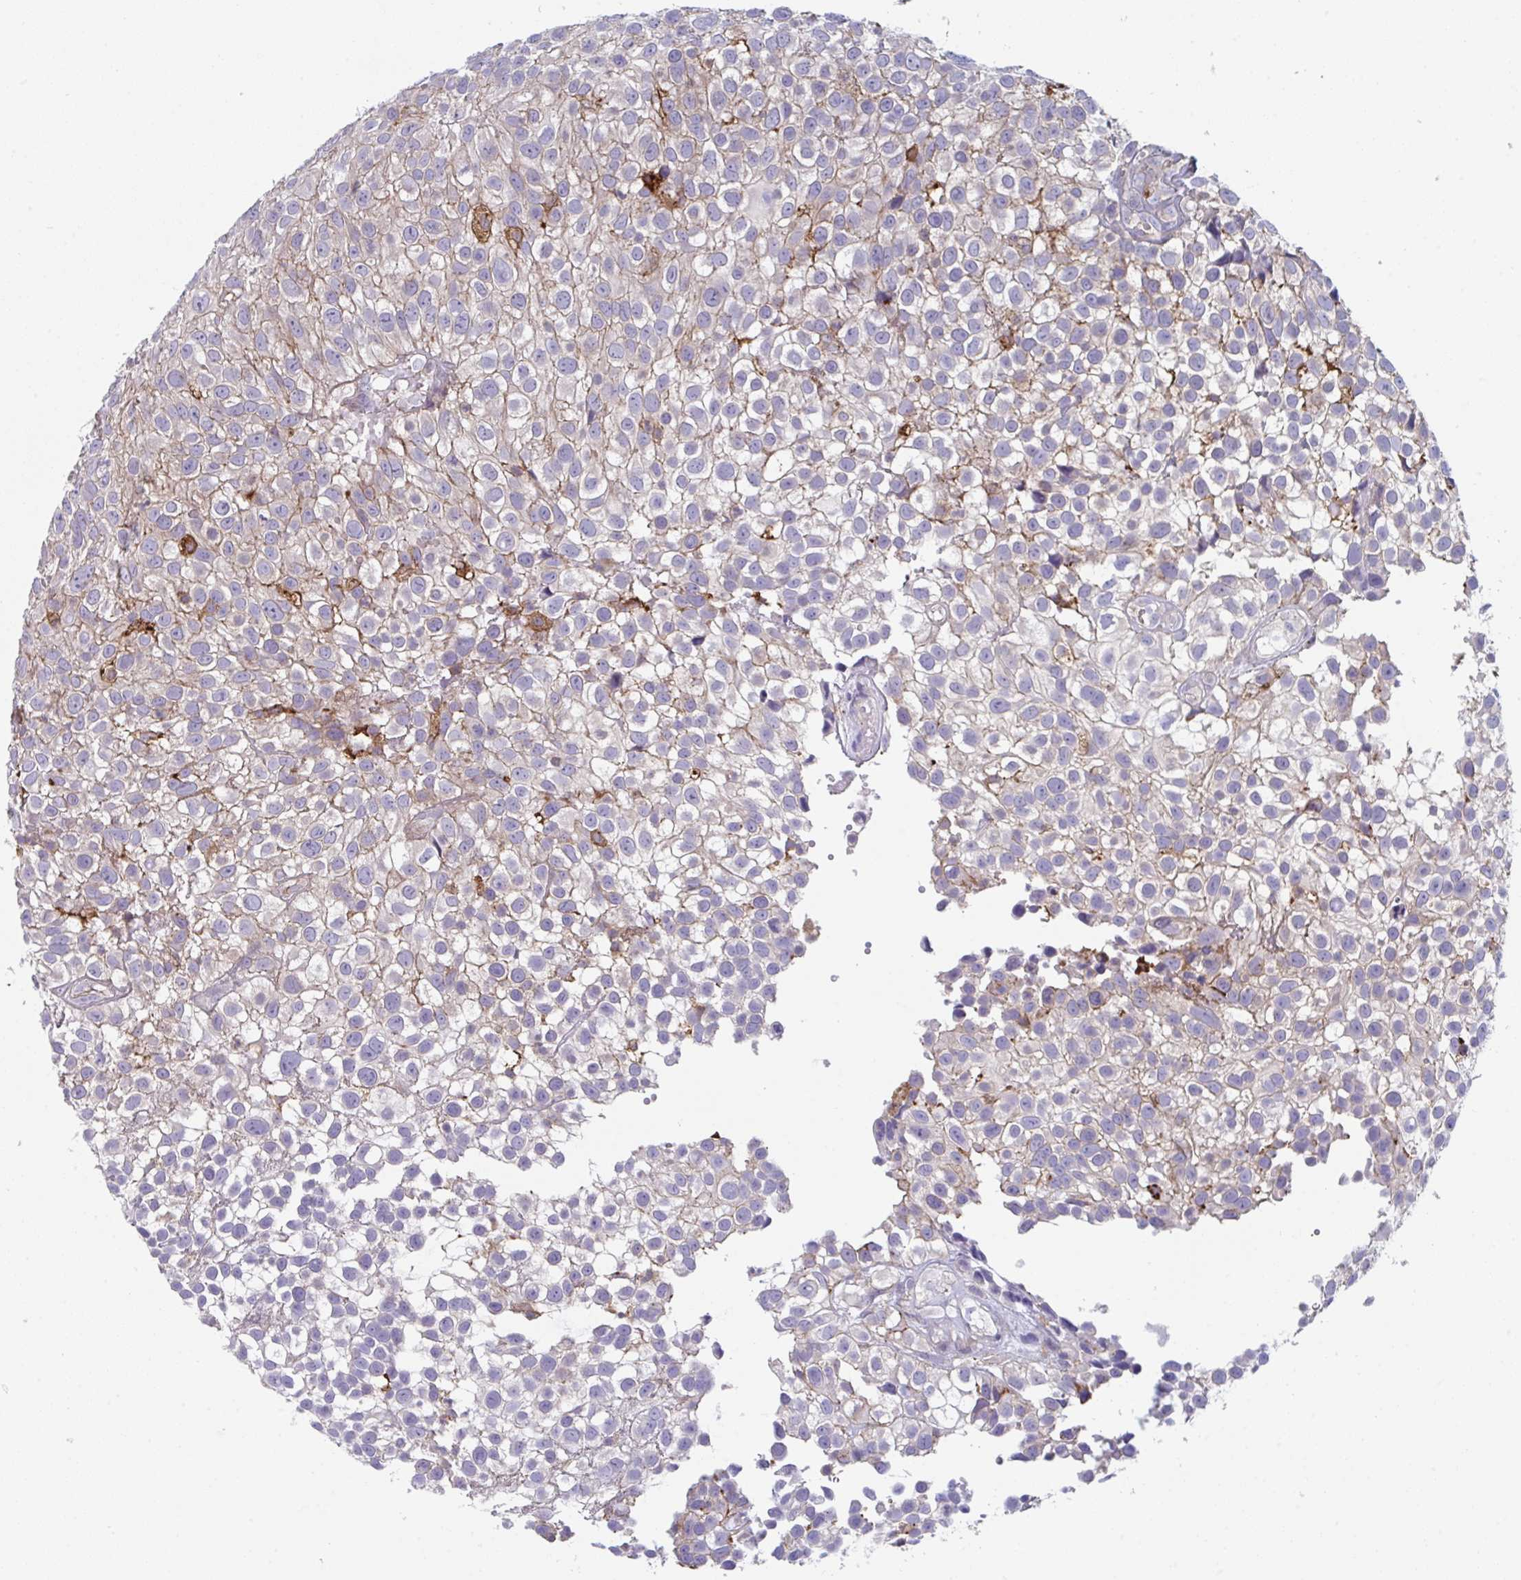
{"staining": {"intensity": "negative", "quantity": "none", "location": "none"}, "tissue": "urothelial cancer", "cell_type": "Tumor cells", "image_type": "cancer", "snomed": [{"axis": "morphology", "description": "Urothelial carcinoma, High grade"}, {"axis": "topography", "description": "Urinary bladder"}], "caption": "DAB (3,3'-diaminobenzidine) immunohistochemical staining of human high-grade urothelial carcinoma exhibits no significant staining in tumor cells.", "gene": "DISP2", "patient": {"sex": "male", "age": 56}}